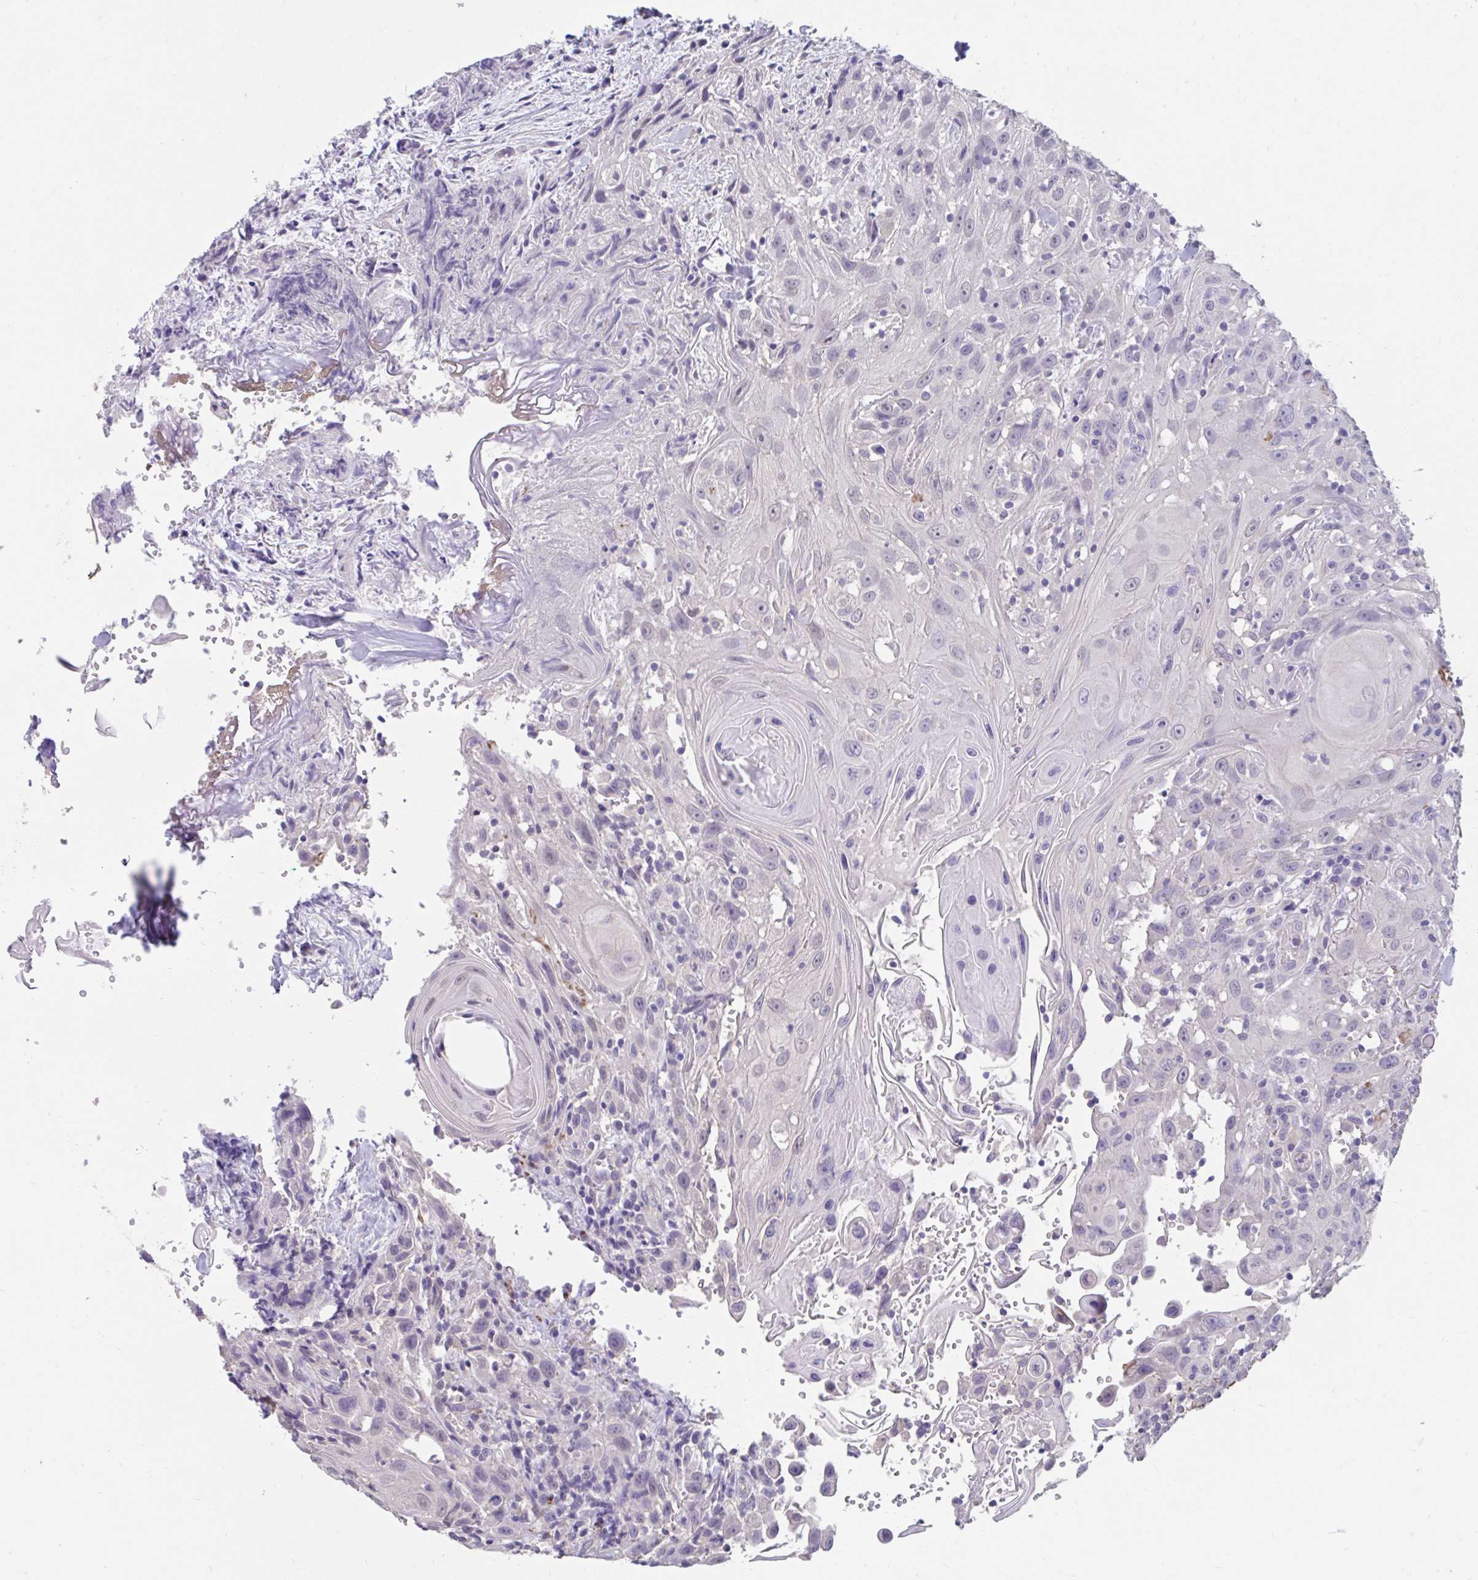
{"staining": {"intensity": "negative", "quantity": "none", "location": "none"}, "tissue": "head and neck cancer", "cell_type": "Tumor cells", "image_type": "cancer", "snomed": [{"axis": "morphology", "description": "Squamous cell carcinoma, NOS"}, {"axis": "topography", "description": "Head-Neck"}], "caption": "Micrograph shows no significant protein expression in tumor cells of squamous cell carcinoma (head and neck).", "gene": "GPR162", "patient": {"sex": "female", "age": 95}}